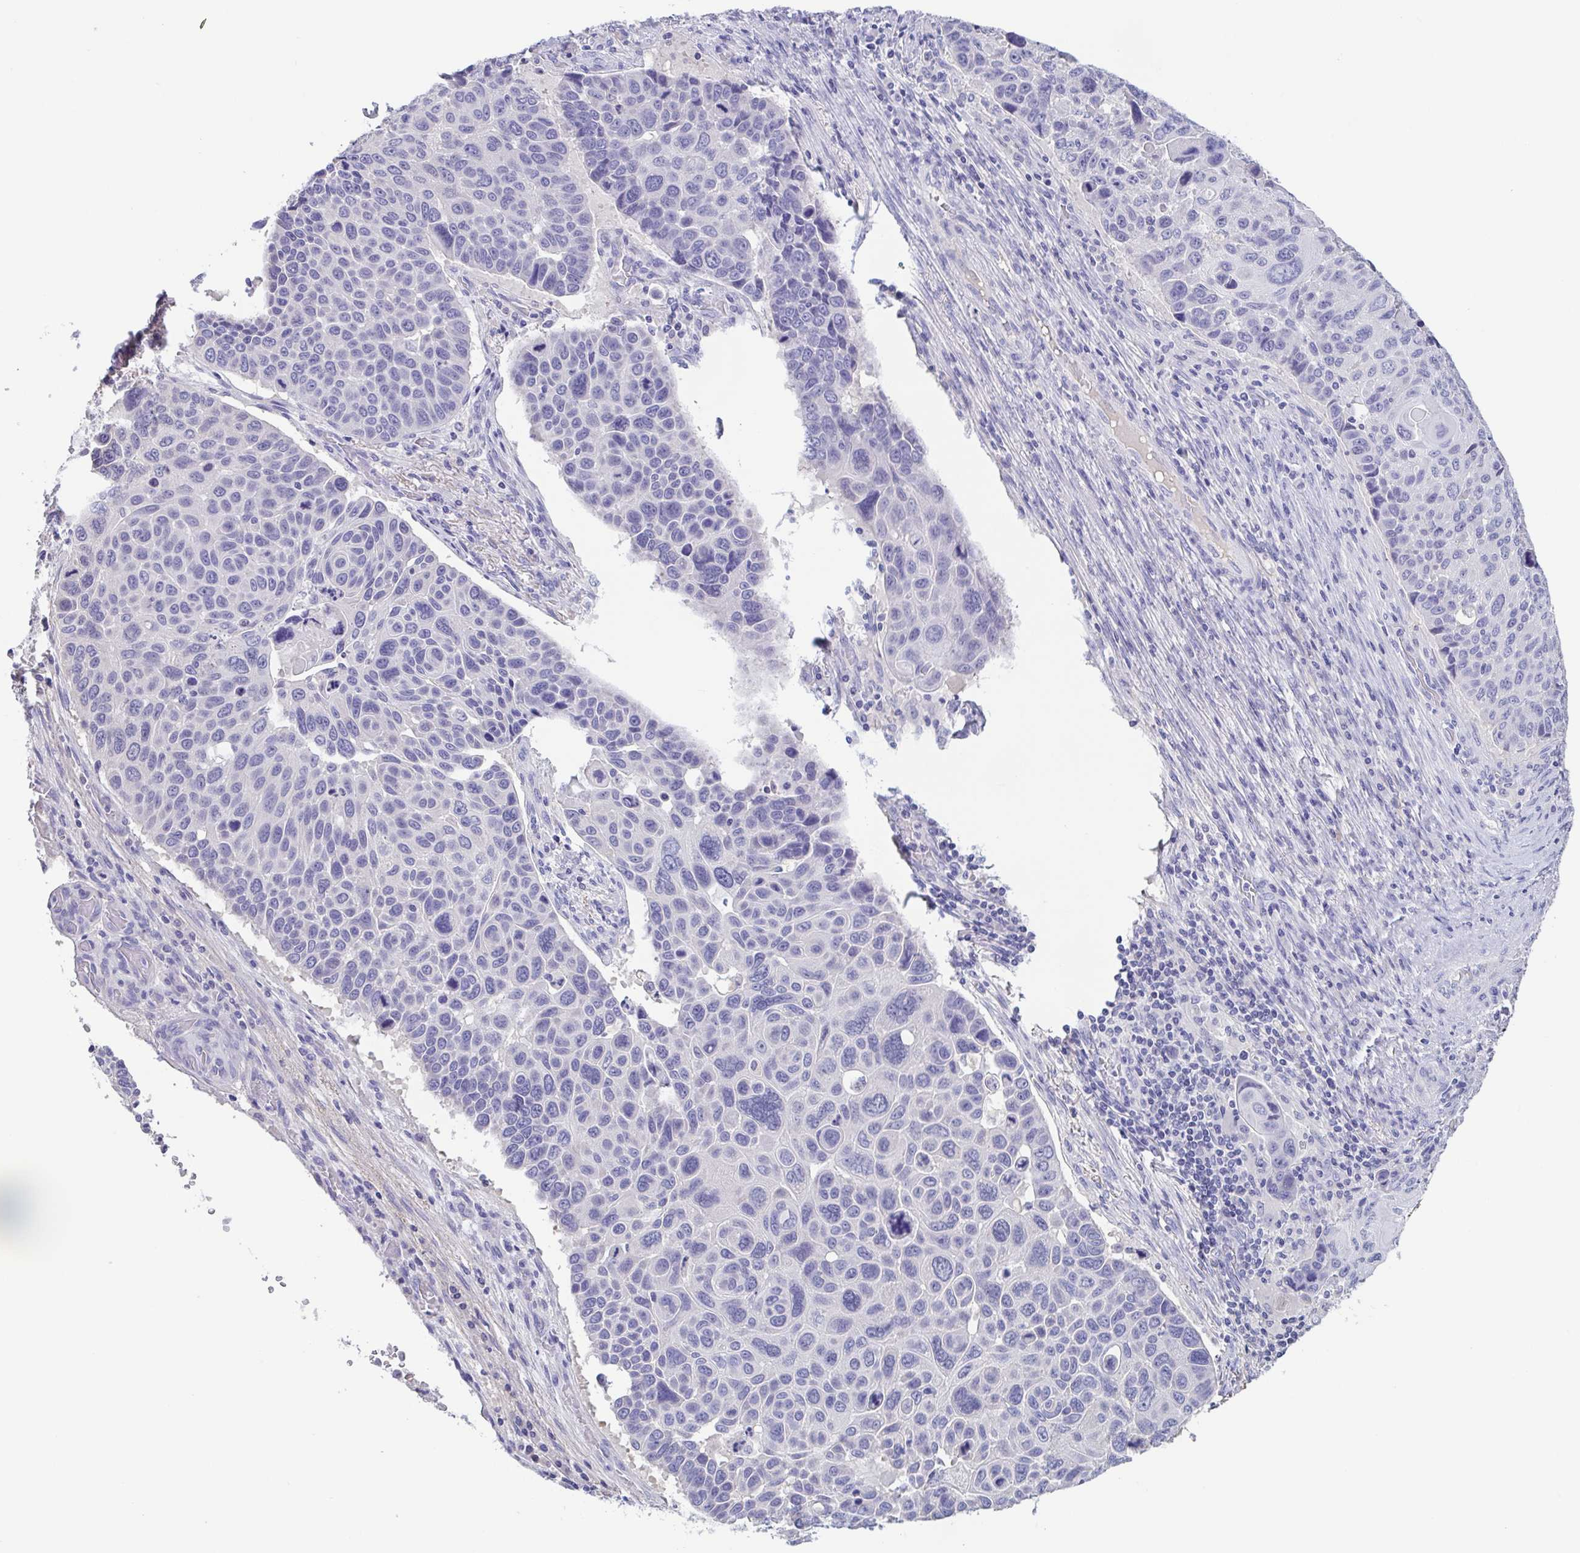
{"staining": {"intensity": "negative", "quantity": "none", "location": "none"}, "tissue": "lung cancer", "cell_type": "Tumor cells", "image_type": "cancer", "snomed": [{"axis": "morphology", "description": "Squamous cell carcinoma, NOS"}, {"axis": "topography", "description": "Lung"}], "caption": "Immunohistochemistry (IHC) of lung squamous cell carcinoma reveals no staining in tumor cells.", "gene": "TREH", "patient": {"sex": "male", "age": 68}}